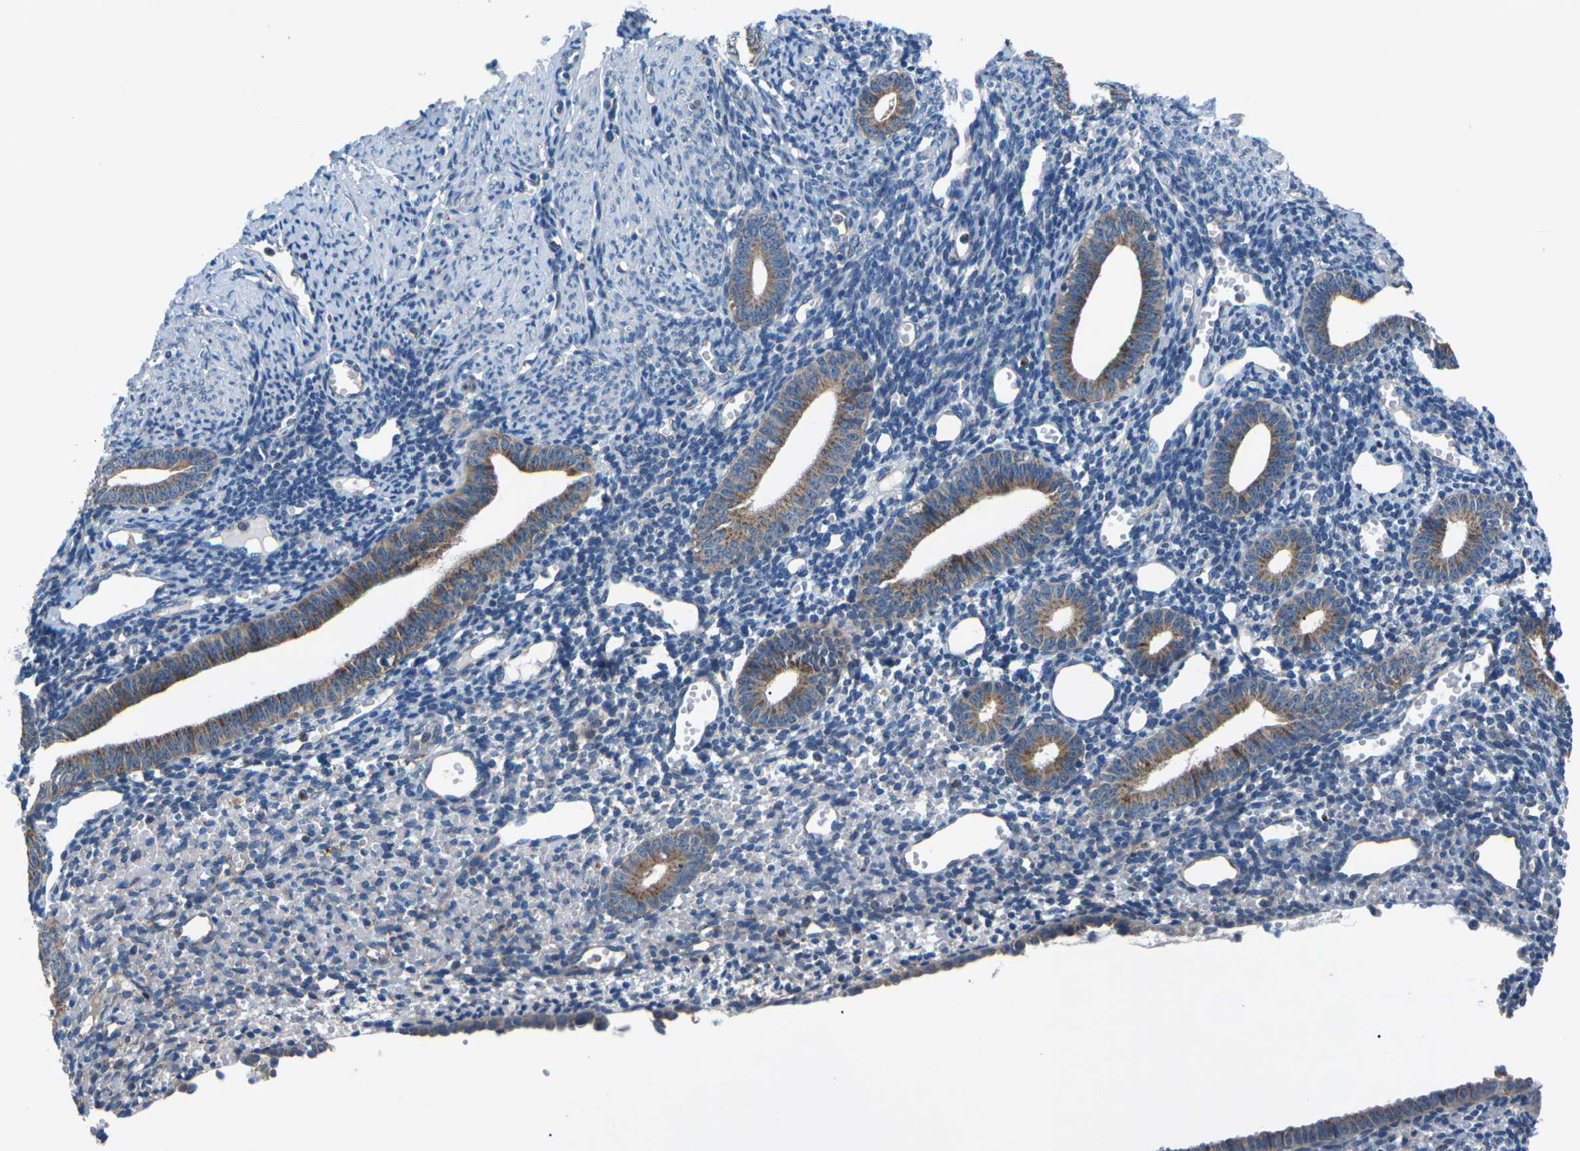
{"staining": {"intensity": "weak", "quantity": "<25%", "location": "cytoplasmic/membranous"}, "tissue": "endometrium", "cell_type": "Cells in endometrial stroma", "image_type": "normal", "snomed": [{"axis": "morphology", "description": "Normal tissue, NOS"}, {"axis": "topography", "description": "Endometrium"}], "caption": "The histopathology image exhibits no staining of cells in endometrial stroma in benign endometrium. Brightfield microscopy of immunohistochemistry stained with DAB (3,3'-diaminobenzidine) (brown) and hematoxylin (blue), captured at high magnification.", "gene": "GABRP", "patient": {"sex": "female", "age": 50}}